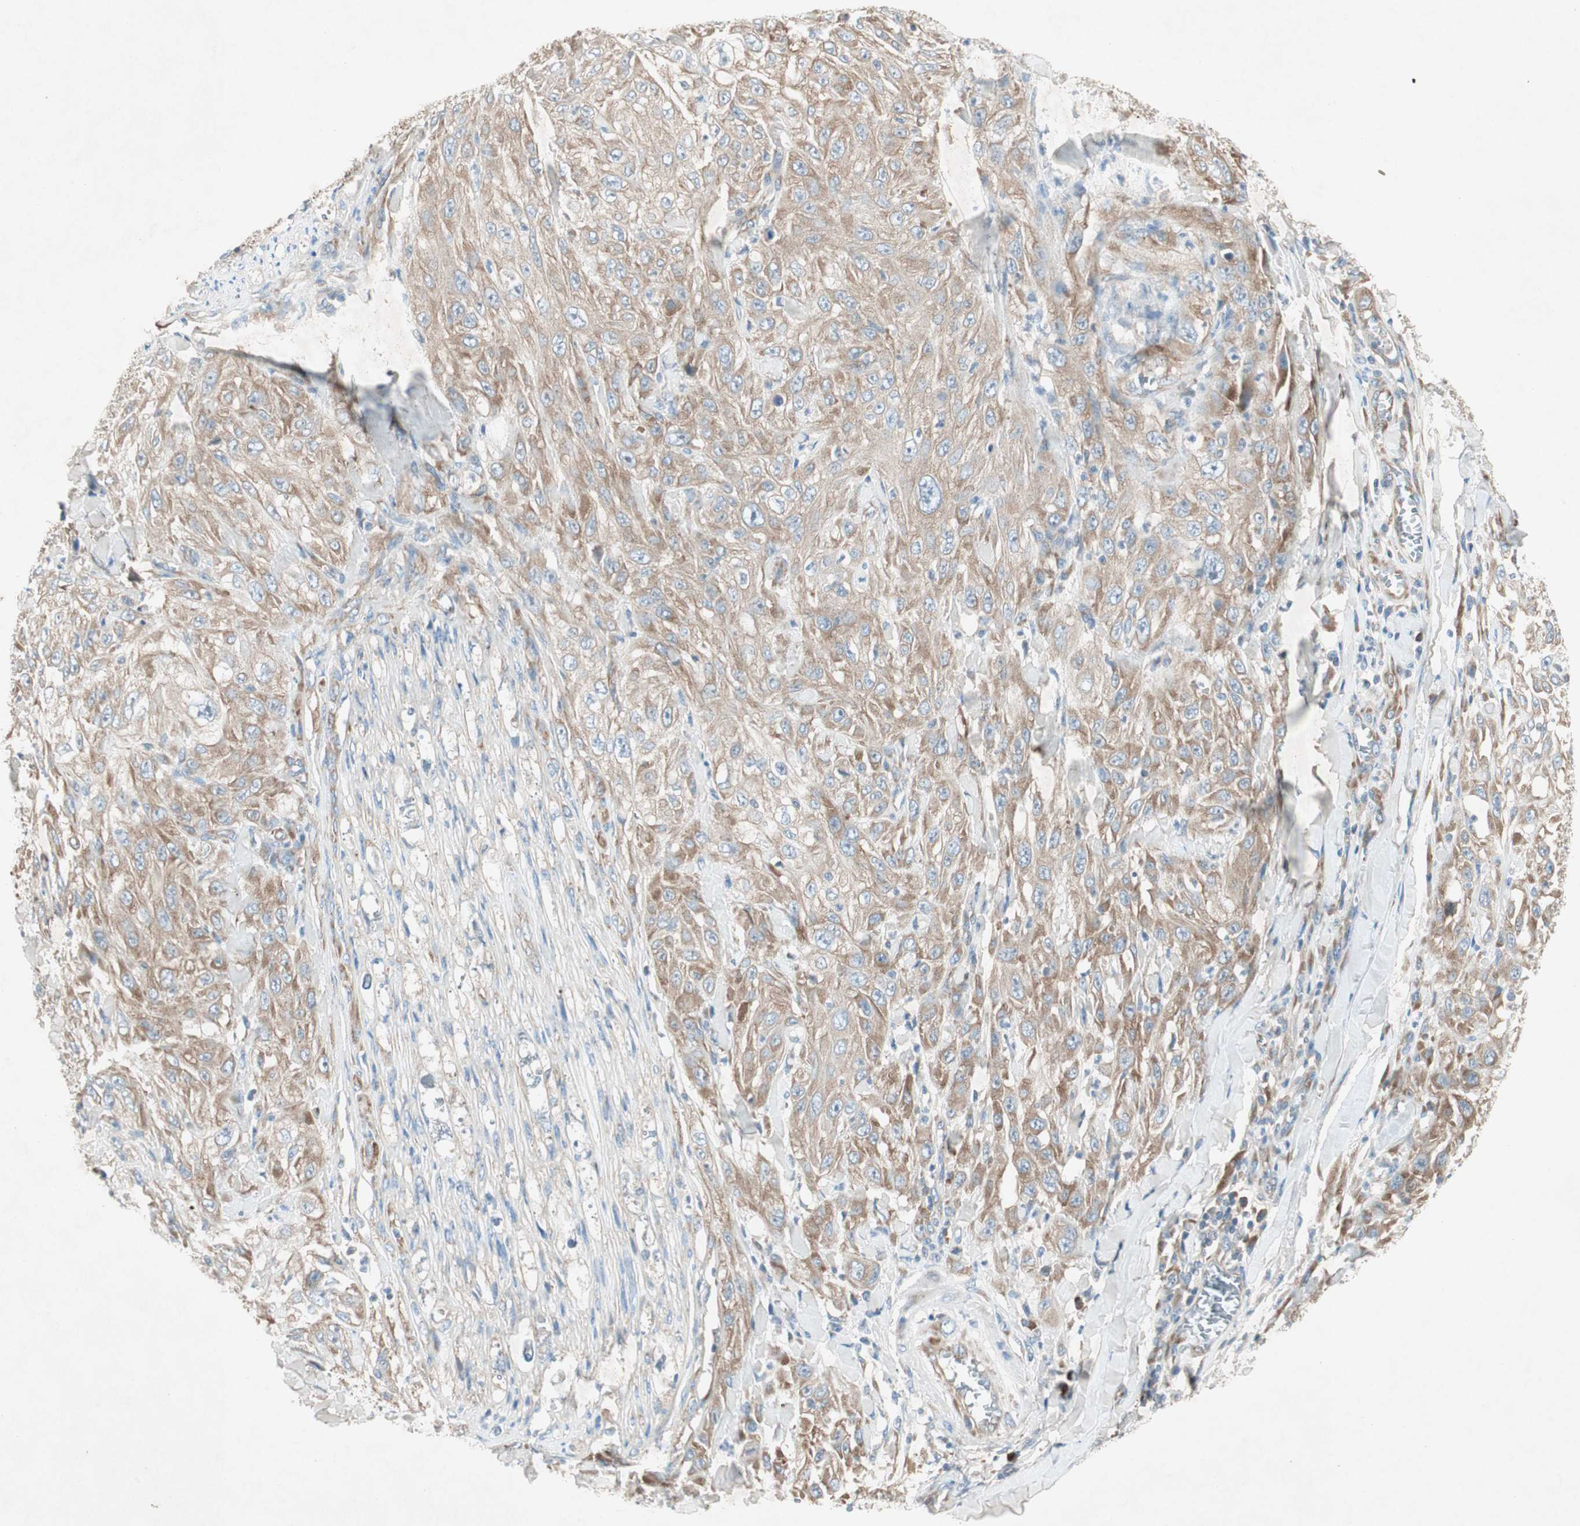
{"staining": {"intensity": "moderate", "quantity": ">75%", "location": "cytoplasmic/membranous"}, "tissue": "skin cancer", "cell_type": "Tumor cells", "image_type": "cancer", "snomed": [{"axis": "morphology", "description": "Squamous cell carcinoma, NOS"}, {"axis": "morphology", "description": "Squamous cell carcinoma, metastatic, NOS"}, {"axis": "topography", "description": "Skin"}, {"axis": "topography", "description": "Lymph node"}], "caption": "Squamous cell carcinoma (skin) stained with a protein marker displays moderate staining in tumor cells.", "gene": "RPL23", "patient": {"sex": "male", "age": 75}}